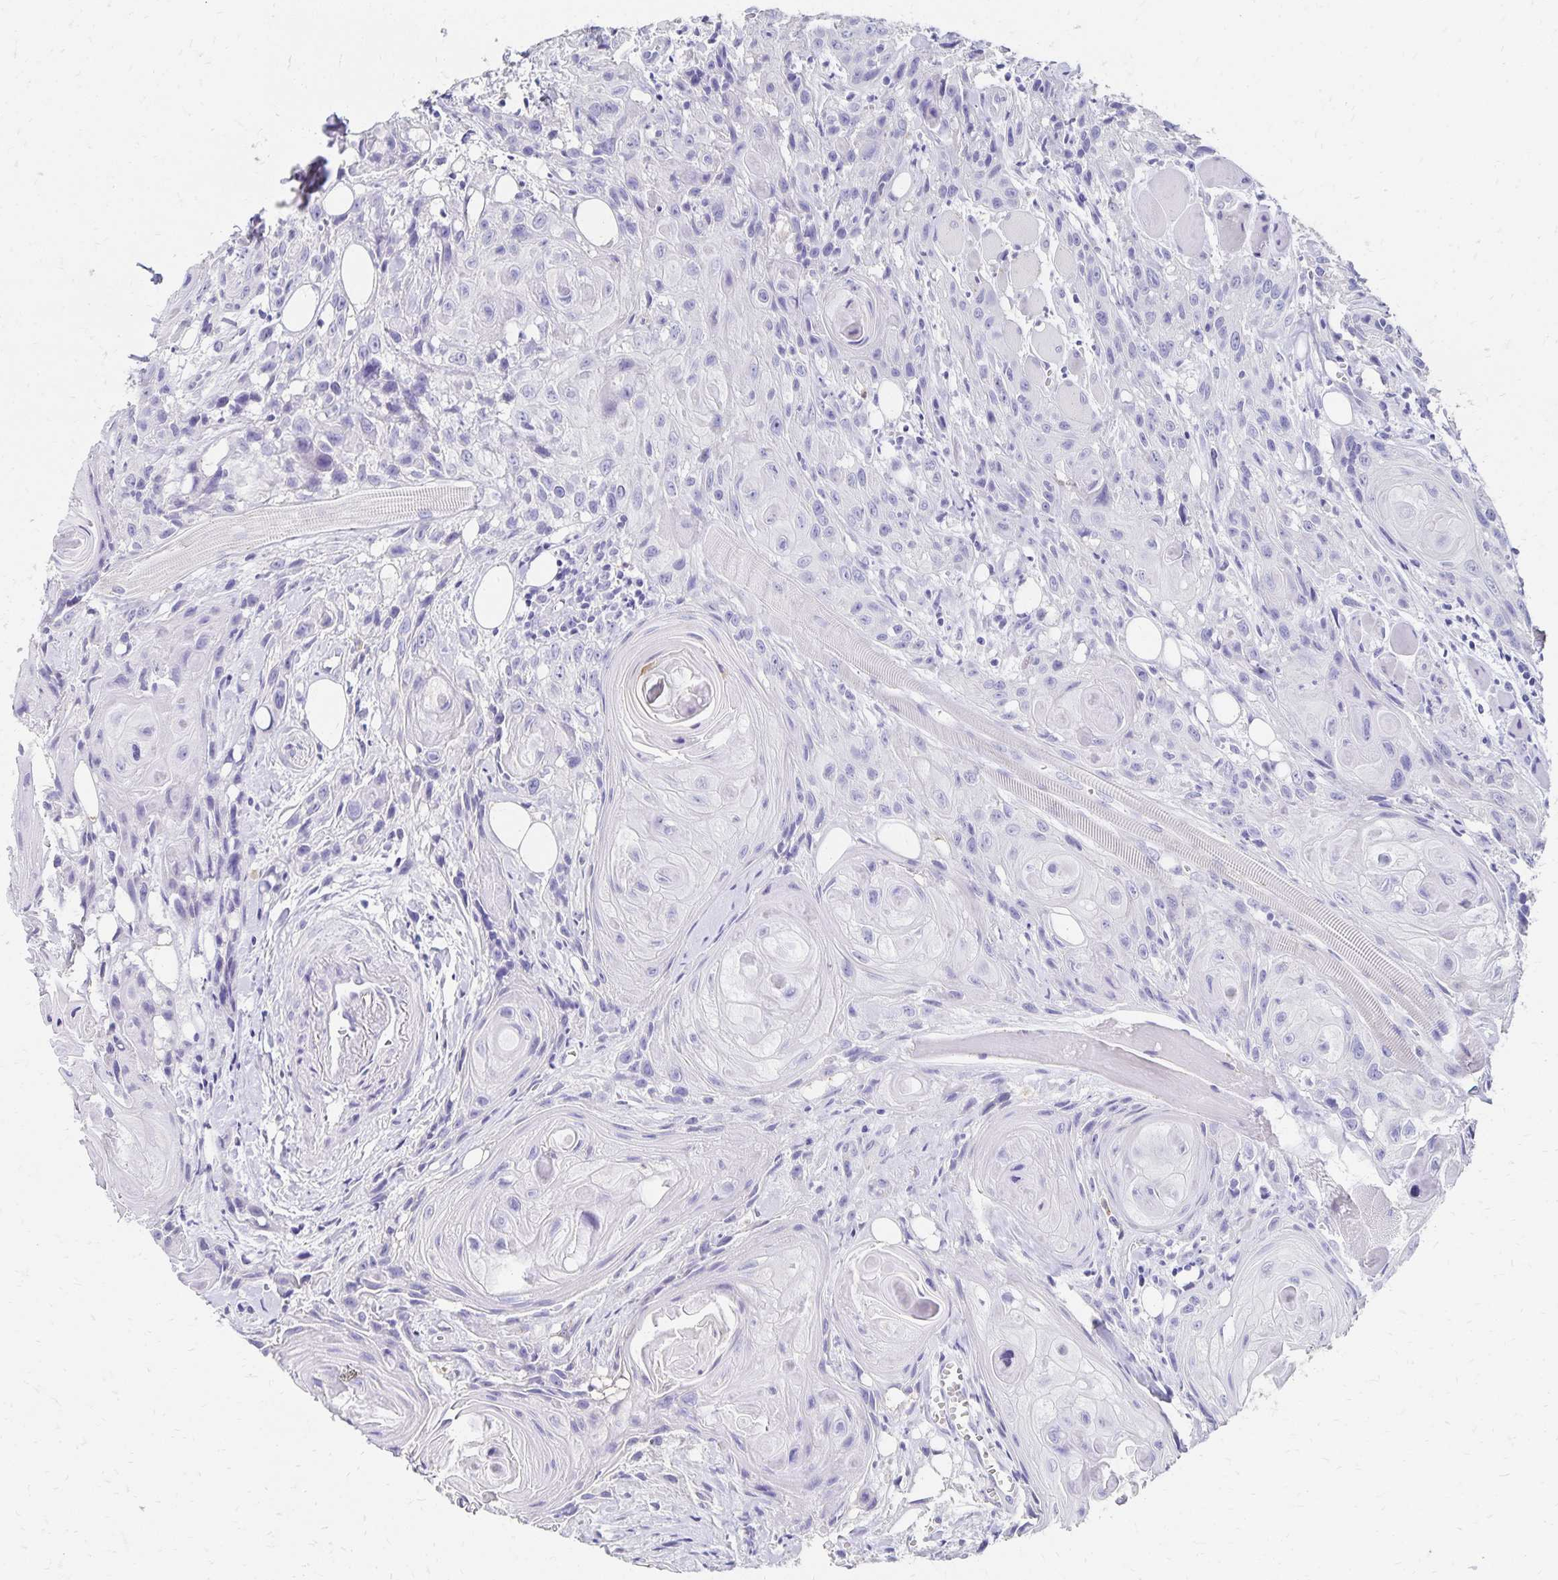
{"staining": {"intensity": "negative", "quantity": "none", "location": "none"}, "tissue": "head and neck cancer", "cell_type": "Tumor cells", "image_type": "cancer", "snomed": [{"axis": "morphology", "description": "Squamous cell carcinoma, NOS"}, {"axis": "topography", "description": "Oral tissue"}, {"axis": "topography", "description": "Head-Neck"}], "caption": "Protein analysis of head and neck cancer reveals no significant expression in tumor cells.", "gene": "DYNLT4", "patient": {"sex": "male", "age": 58}}